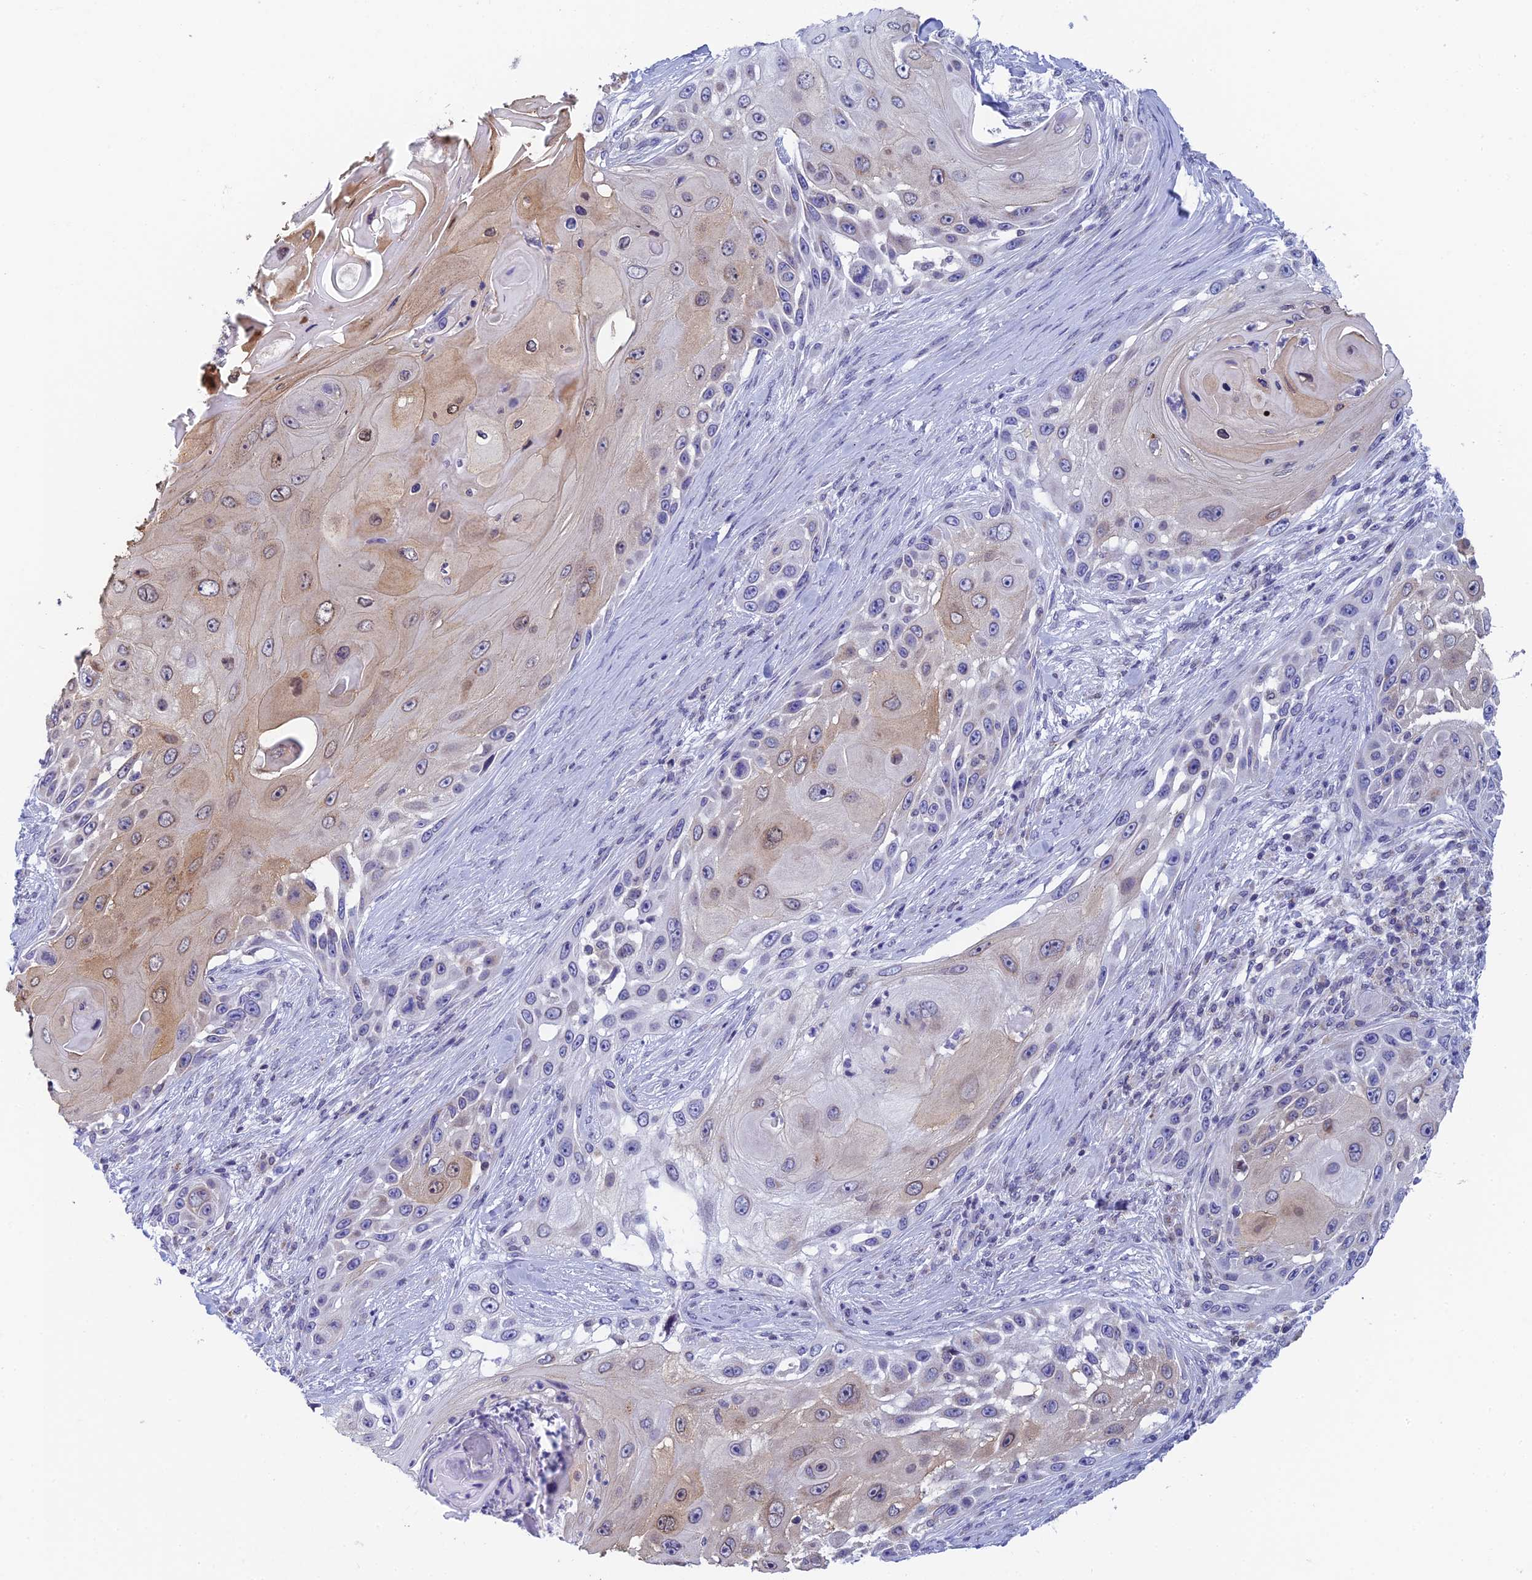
{"staining": {"intensity": "weak", "quantity": "<25%", "location": "cytoplasmic/membranous"}, "tissue": "skin cancer", "cell_type": "Tumor cells", "image_type": "cancer", "snomed": [{"axis": "morphology", "description": "Squamous cell carcinoma, NOS"}, {"axis": "topography", "description": "Skin"}], "caption": "DAB (3,3'-diaminobenzidine) immunohistochemical staining of skin squamous cell carcinoma demonstrates no significant staining in tumor cells.", "gene": "REXO5", "patient": {"sex": "female", "age": 44}}